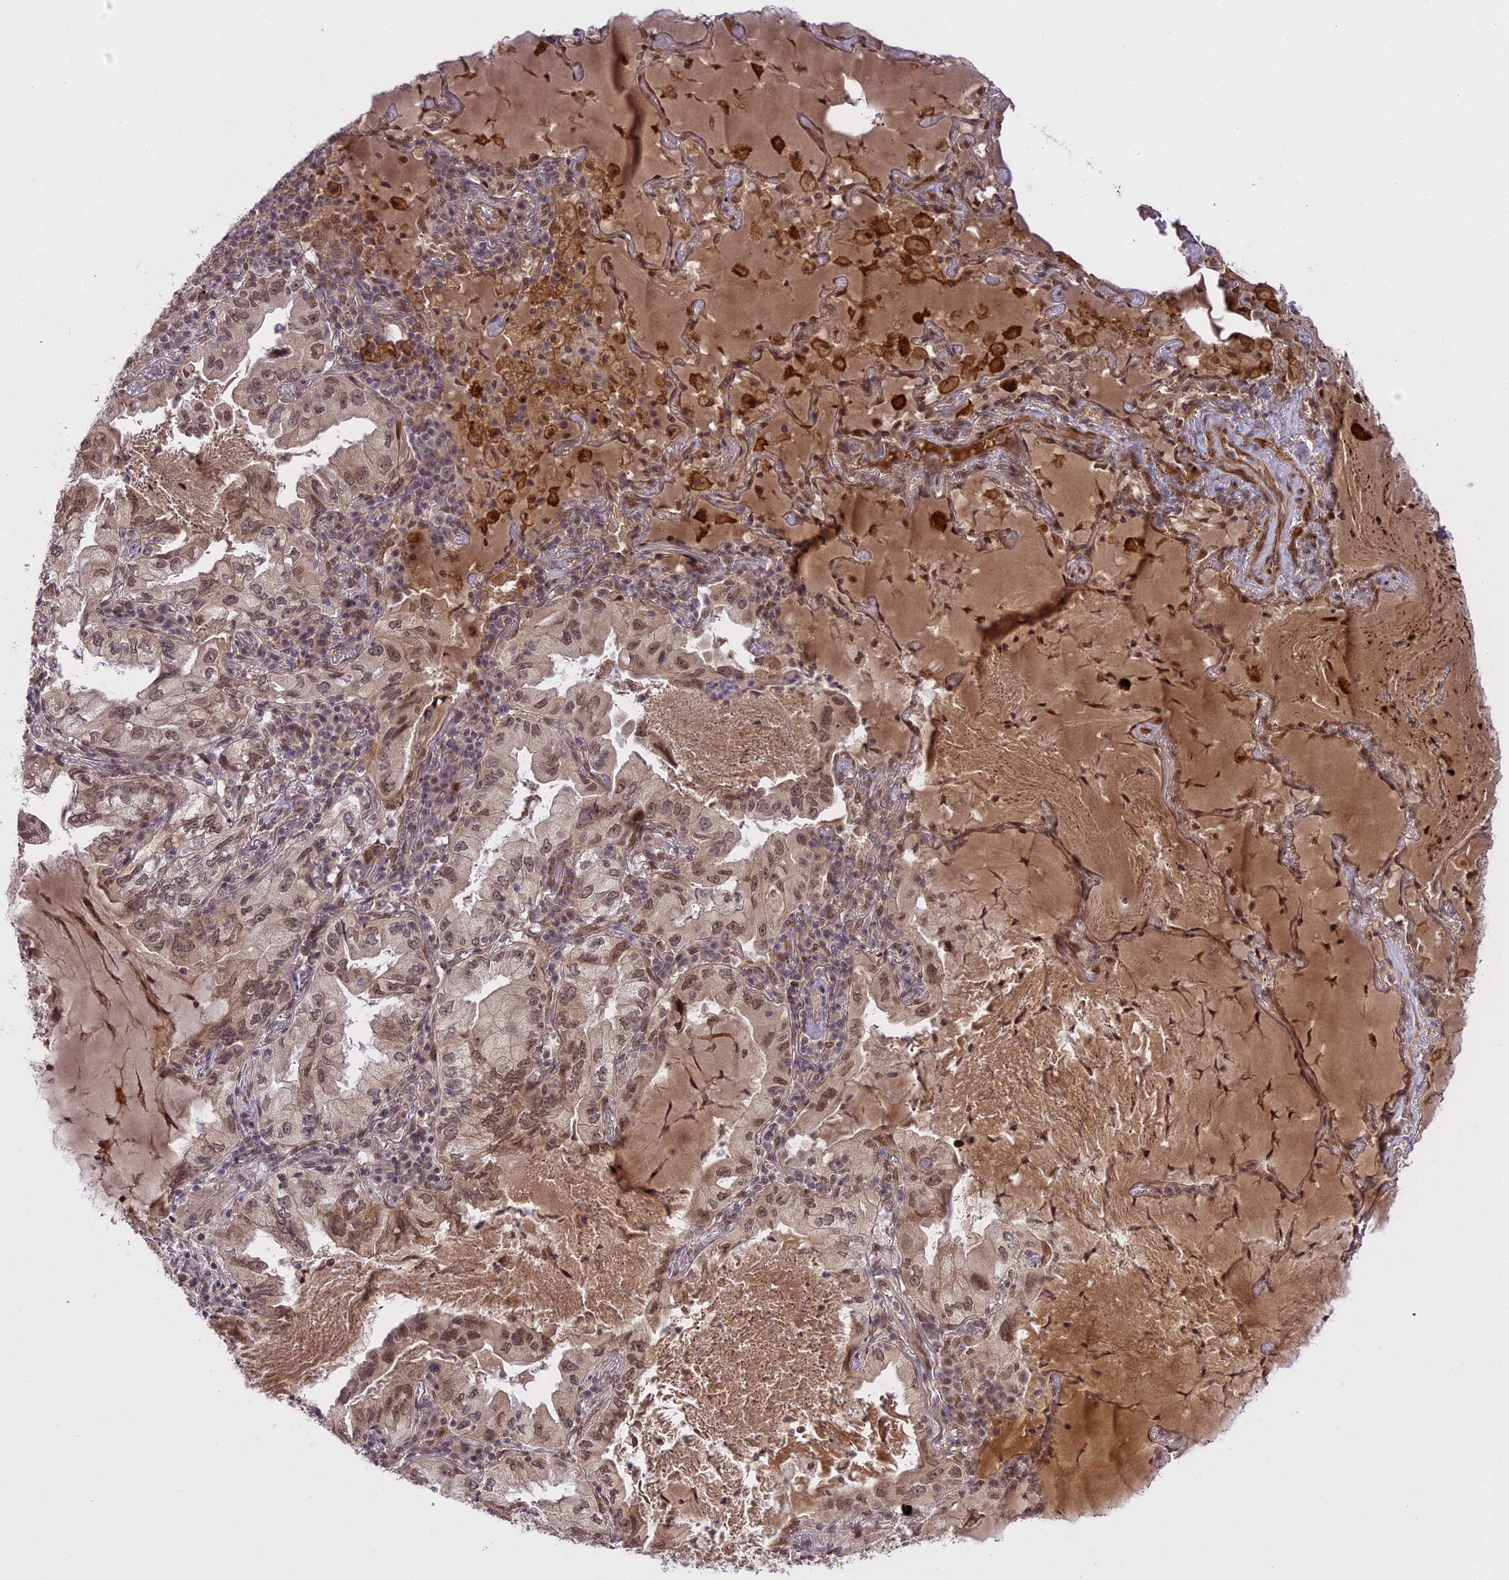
{"staining": {"intensity": "weak", "quantity": ">75%", "location": "nuclear"}, "tissue": "lung cancer", "cell_type": "Tumor cells", "image_type": "cancer", "snomed": [{"axis": "morphology", "description": "Adenocarcinoma, NOS"}, {"axis": "topography", "description": "Lung"}], "caption": "Weak nuclear positivity is present in approximately >75% of tumor cells in lung adenocarcinoma. The staining is performed using DAB brown chromogen to label protein expression. The nuclei are counter-stained blue using hematoxylin.", "gene": "PRELID2", "patient": {"sex": "female", "age": 69}}